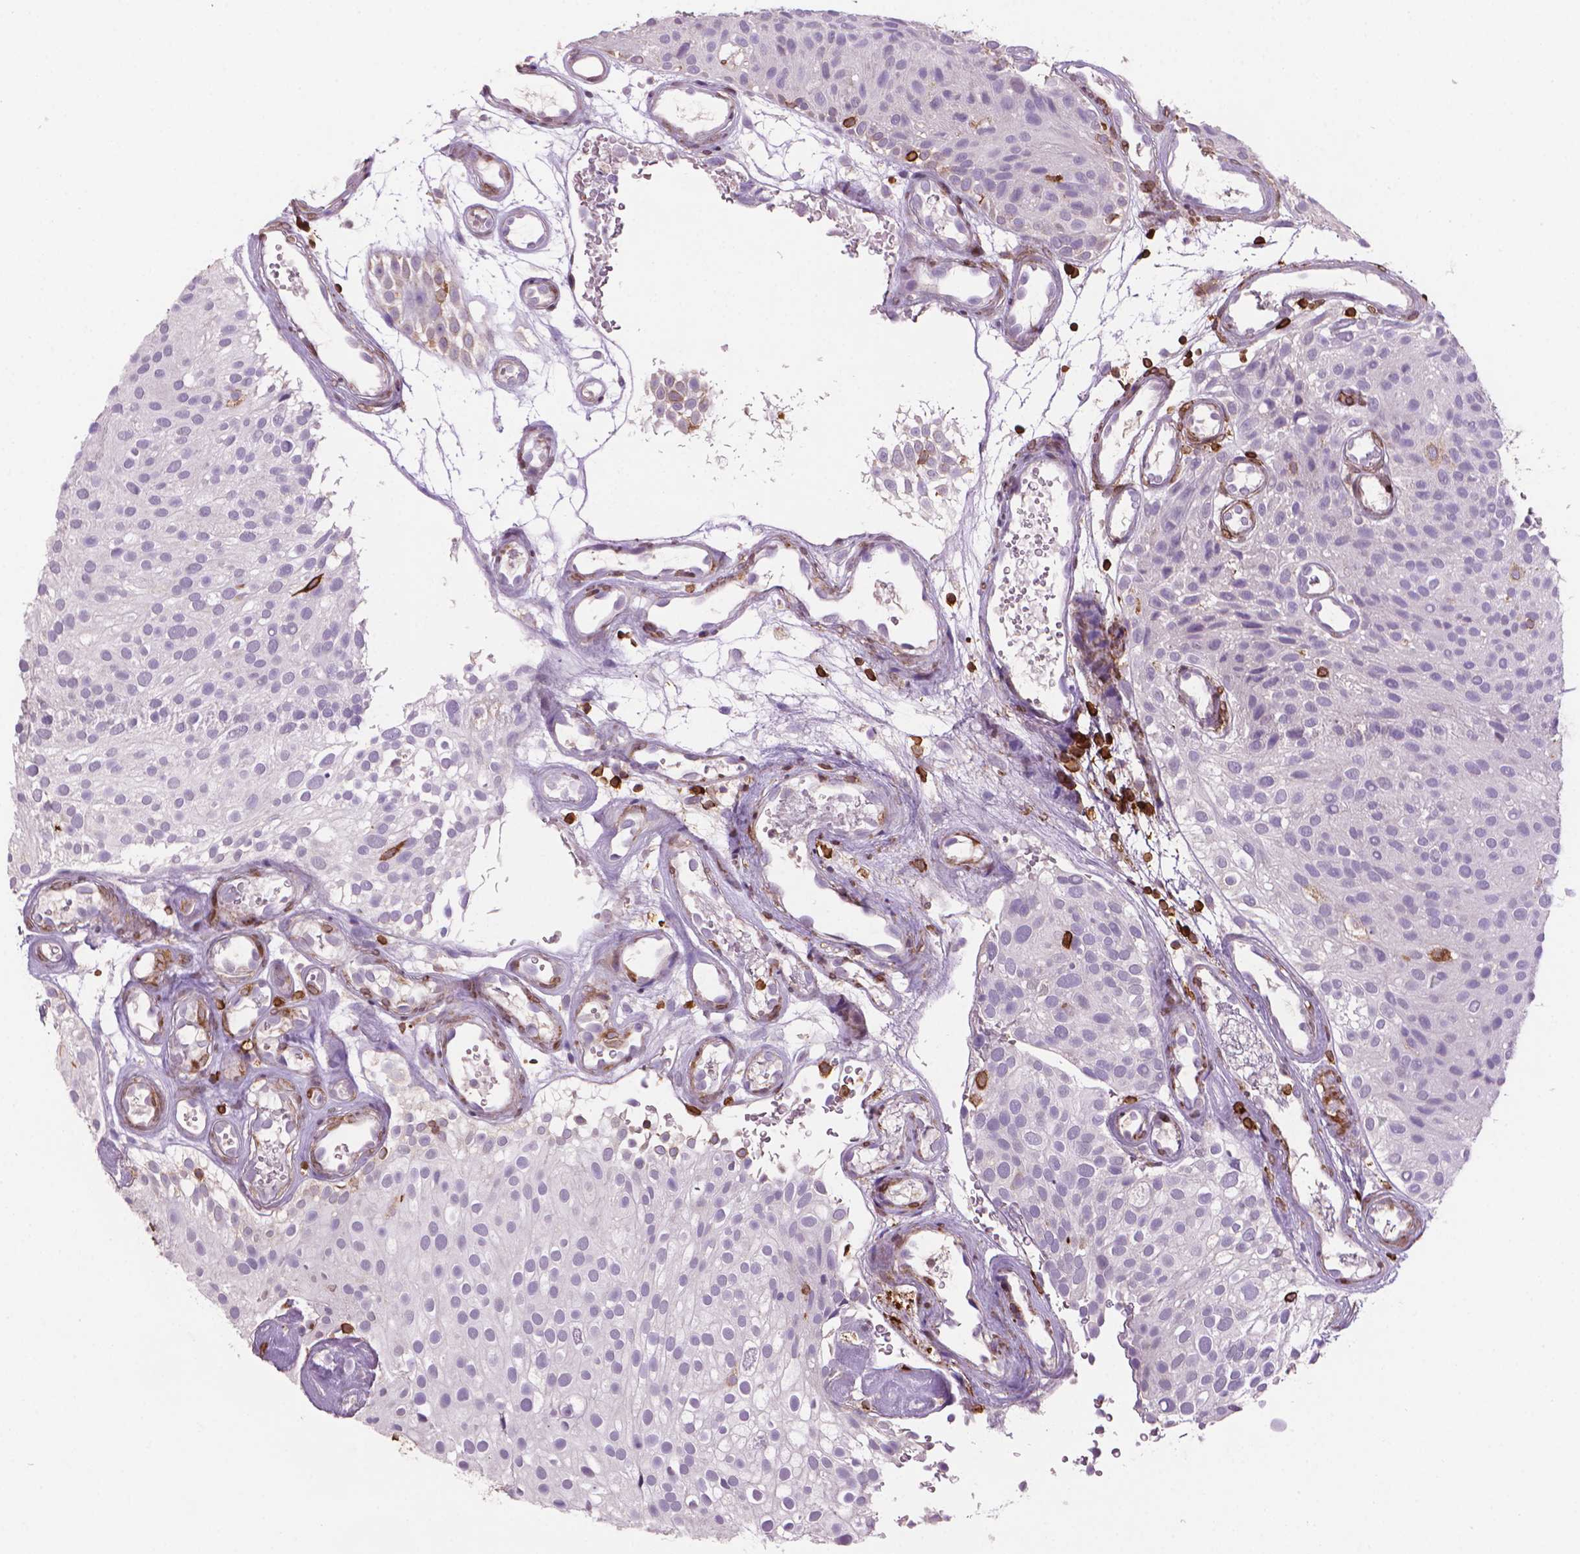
{"staining": {"intensity": "negative", "quantity": "none", "location": "none"}, "tissue": "urothelial cancer", "cell_type": "Tumor cells", "image_type": "cancer", "snomed": [{"axis": "morphology", "description": "Urothelial carcinoma, Low grade"}, {"axis": "topography", "description": "Urinary bladder"}], "caption": "The immunohistochemistry photomicrograph has no significant staining in tumor cells of urothelial cancer tissue. (DAB (3,3'-diaminobenzidine) immunohistochemistry (IHC) visualized using brightfield microscopy, high magnification).", "gene": "BCL2", "patient": {"sex": "male", "age": 78}}